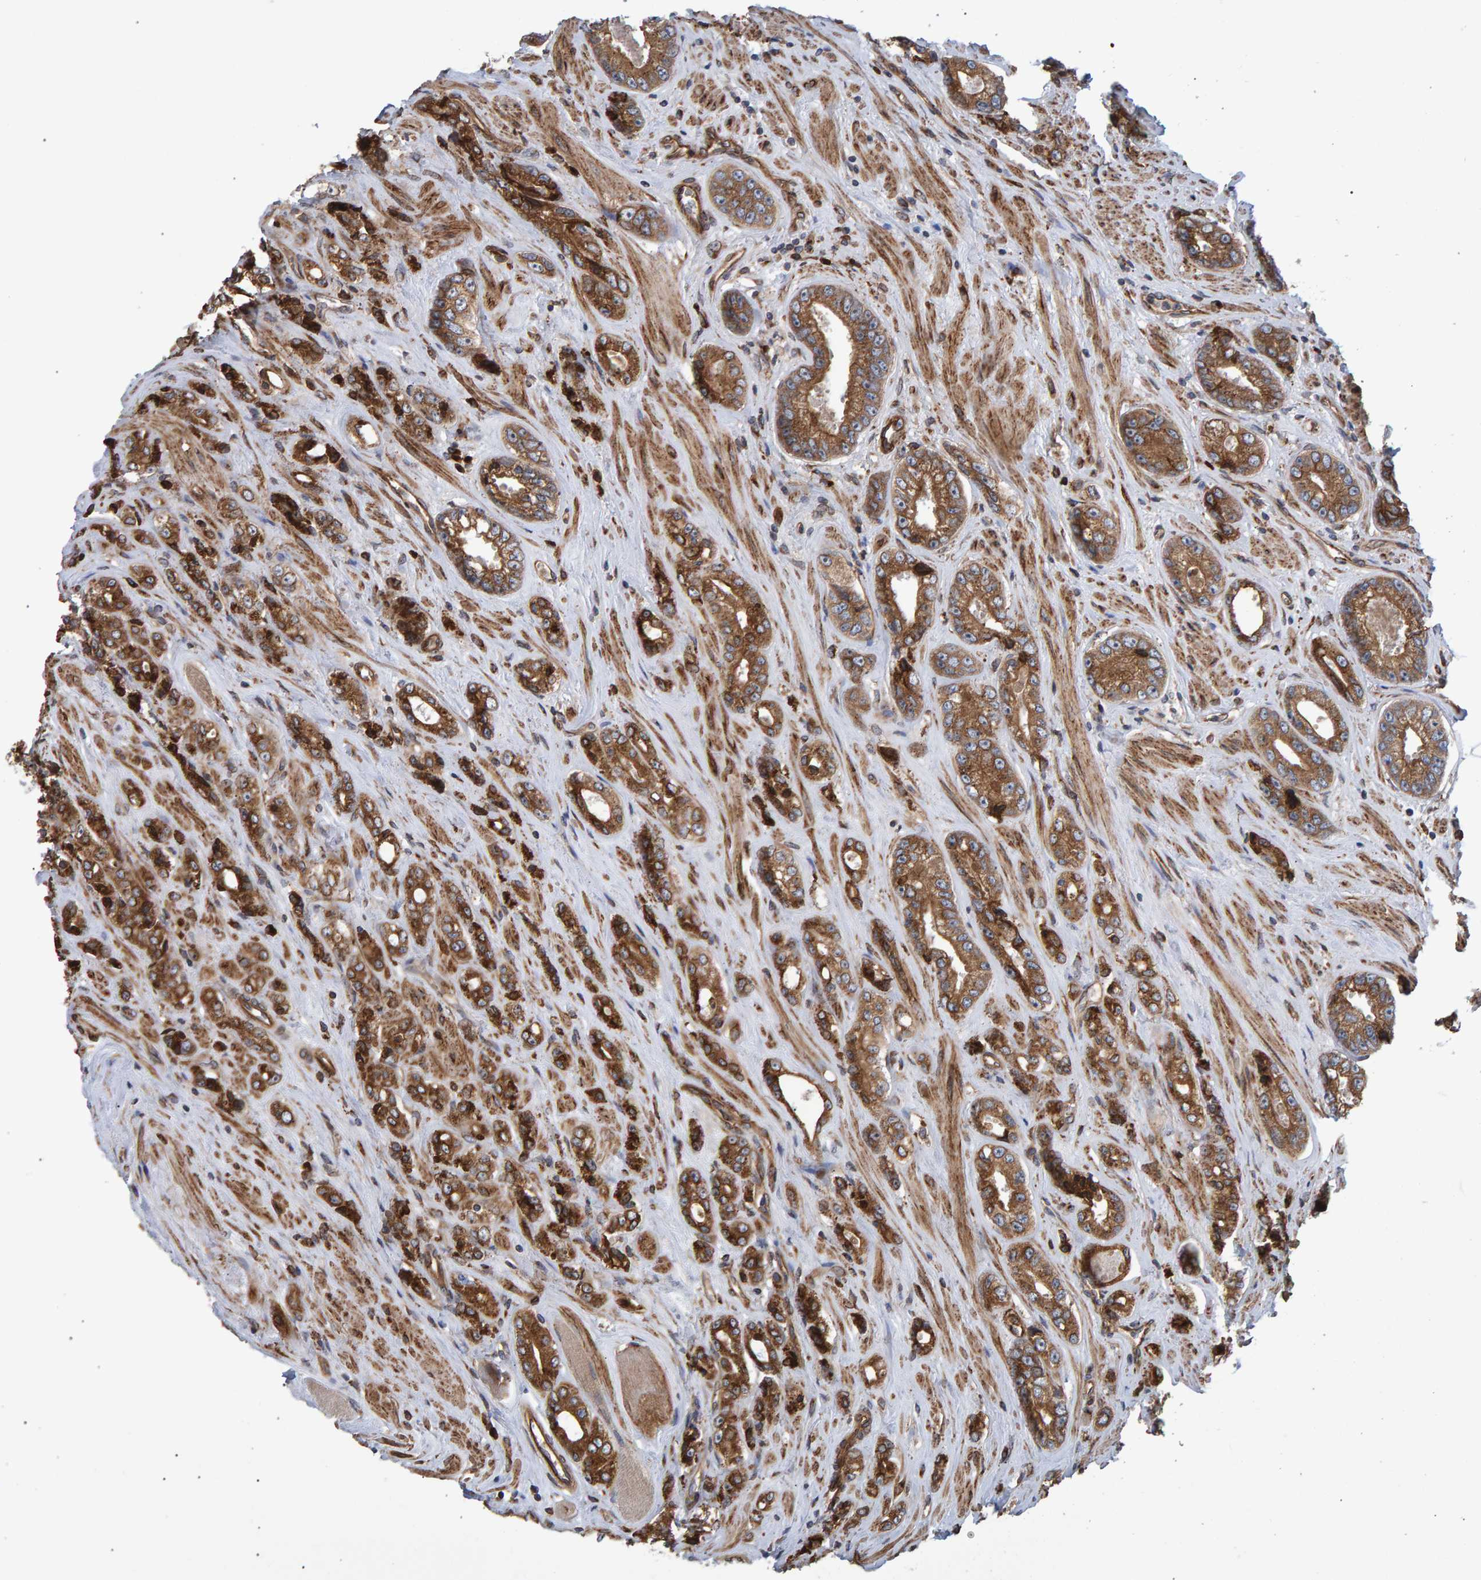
{"staining": {"intensity": "moderate", "quantity": ">75%", "location": "cytoplasmic/membranous"}, "tissue": "prostate cancer", "cell_type": "Tumor cells", "image_type": "cancer", "snomed": [{"axis": "morphology", "description": "Adenocarcinoma, High grade"}, {"axis": "topography", "description": "Prostate"}], "caption": "Human prostate cancer (adenocarcinoma (high-grade)) stained with a protein marker shows moderate staining in tumor cells.", "gene": "FAM117A", "patient": {"sex": "male", "age": 61}}